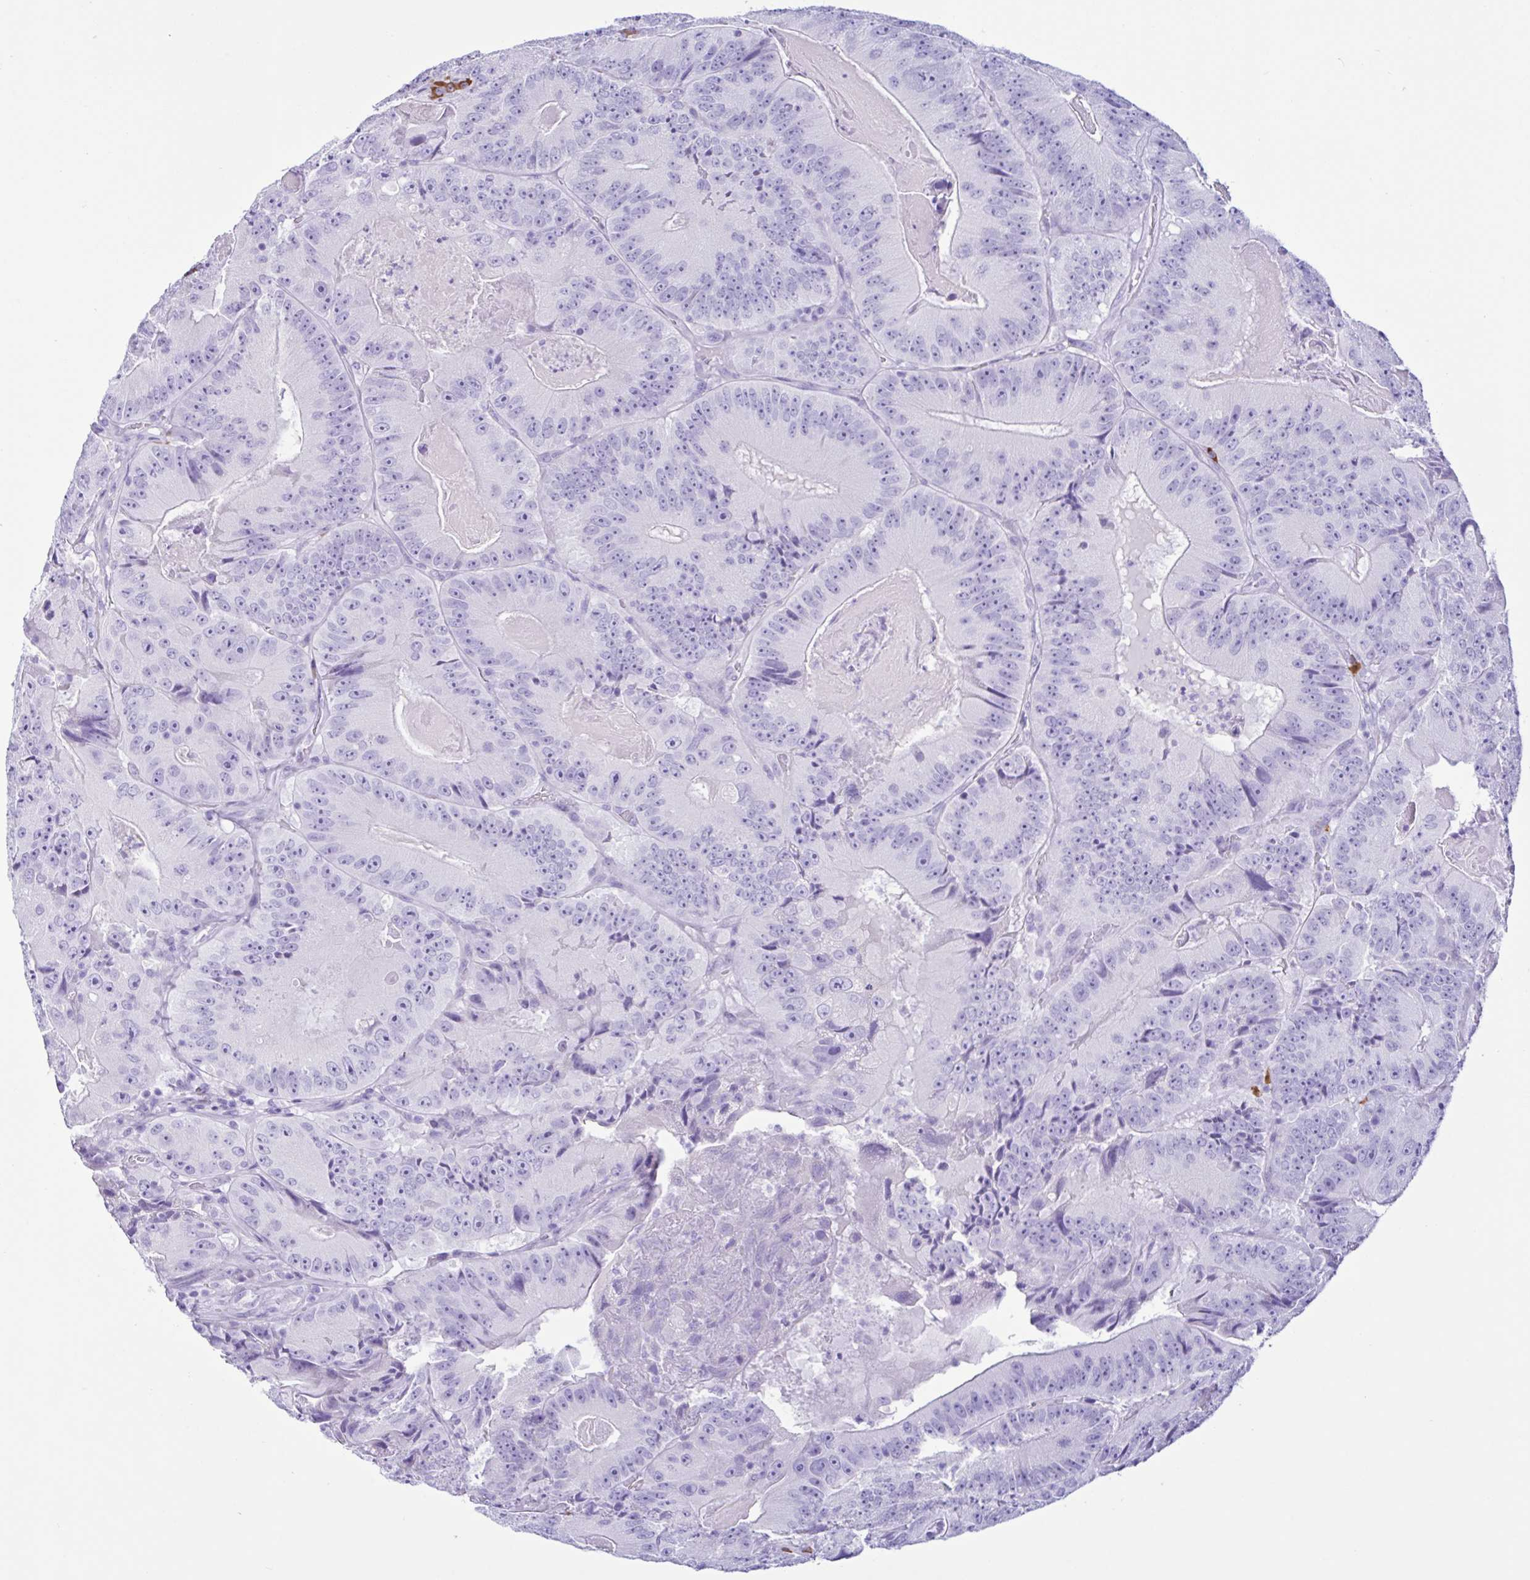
{"staining": {"intensity": "negative", "quantity": "none", "location": "none"}, "tissue": "colorectal cancer", "cell_type": "Tumor cells", "image_type": "cancer", "snomed": [{"axis": "morphology", "description": "Adenocarcinoma, NOS"}, {"axis": "topography", "description": "Colon"}], "caption": "DAB immunohistochemical staining of colorectal cancer demonstrates no significant staining in tumor cells.", "gene": "PIGF", "patient": {"sex": "female", "age": 86}}